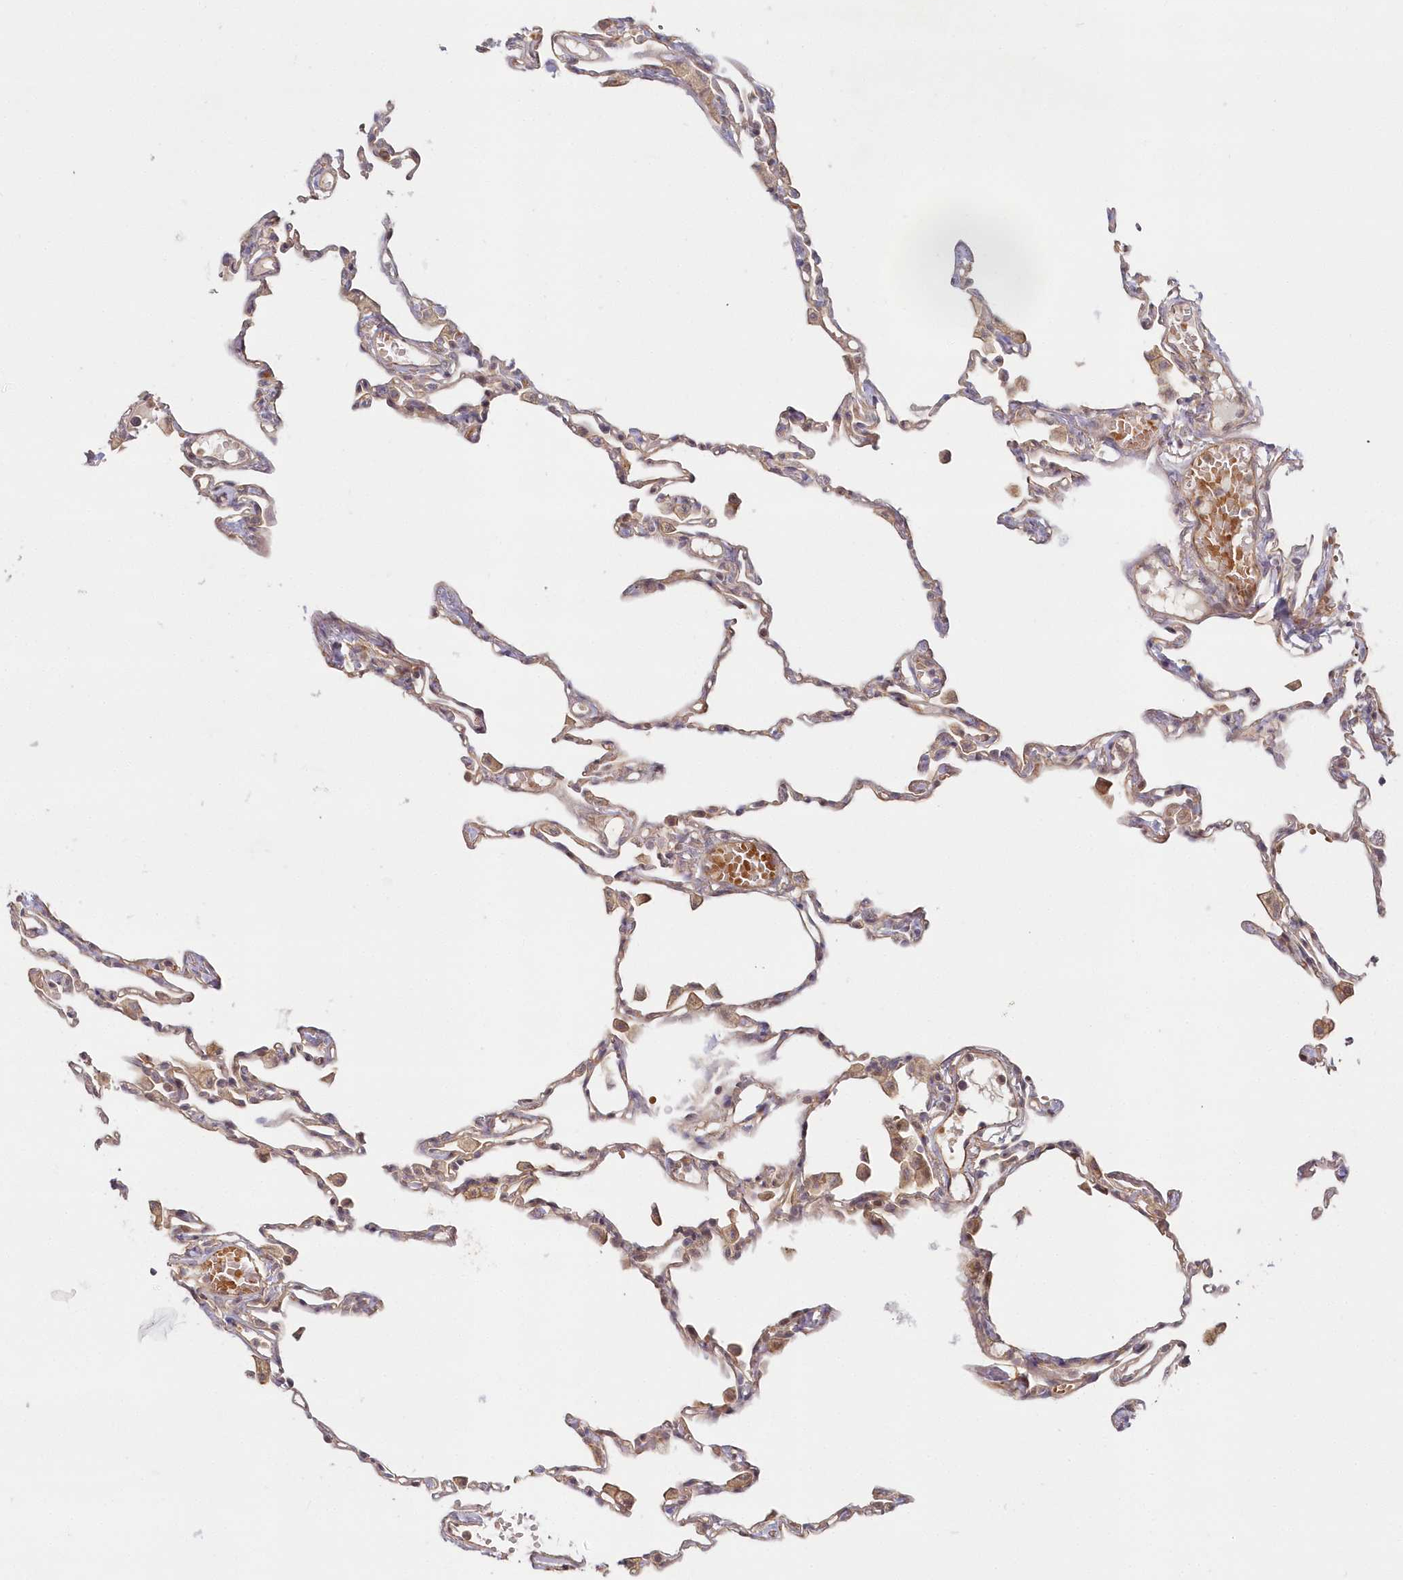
{"staining": {"intensity": "weak", "quantity": "25%-75%", "location": "cytoplasmic/membranous"}, "tissue": "lung", "cell_type": "Alveolar cells", "image_type": "normal", "snomed": [{"axis": "morphology", "description": "Normal tissue, NOS"}, {"axis": "topography", "description": "Lung"}], "caption": "Alveolar cells display low levels of weak cytoplasmic/membranous positivity in approximately 25%-75% of cells in normal human lung. (IHC, brightfield microscopy, high magnification).", "gene": "HYCC2", "patient": {"sex": "female", "age": 49}}